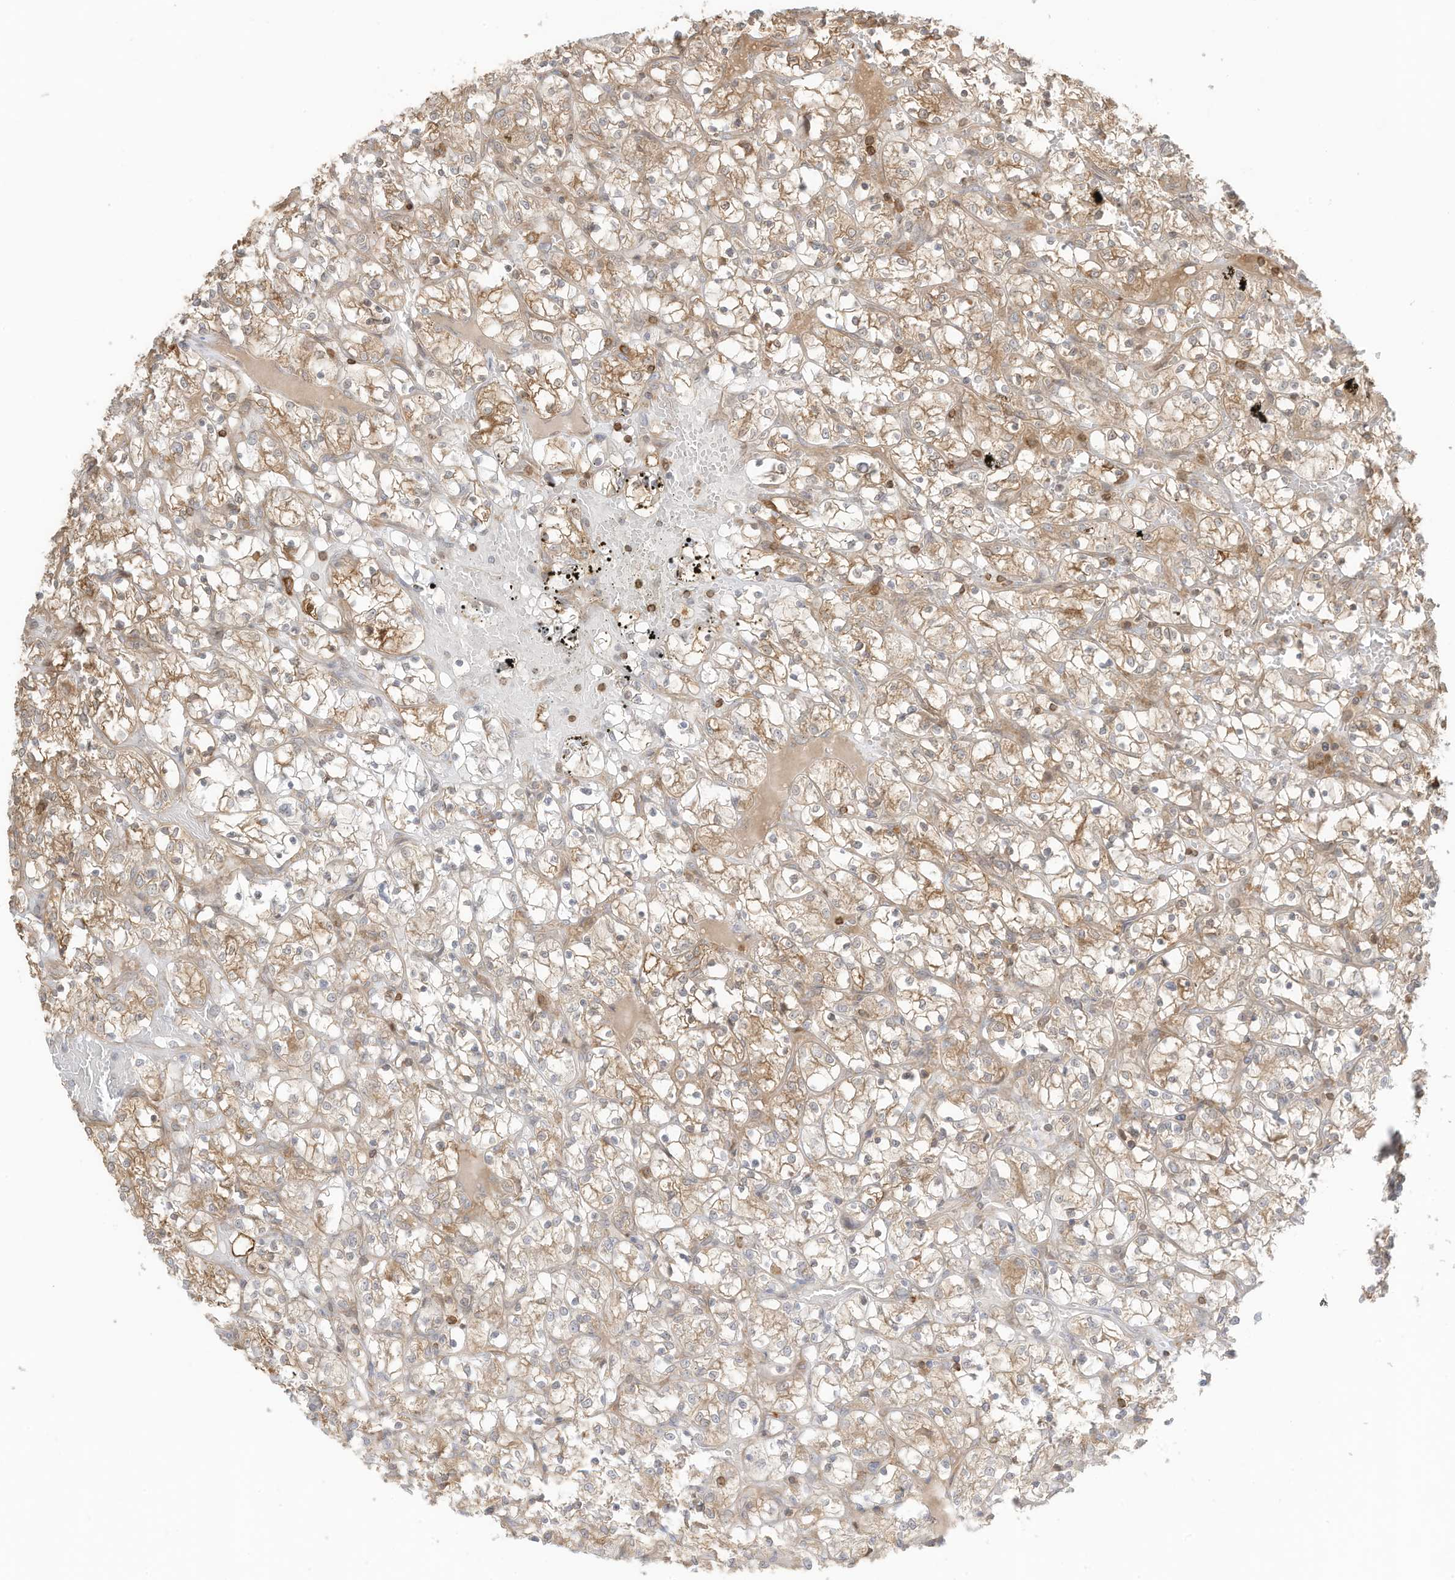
{"staining": {"intensity": "moderate", "quantity": ">75%", "location": "cytoplasmic/membranous"}, "tissue": "renal cancer", "cell_type": "Tumor cells", "image_type": "cancer", "snomed": [{"axis": "morphology", "description": "Adenocarcinoma, NOS"}, {"axis": "topography", "description": "Kidney"}], "caption": "Brown immunohistochemical staining in human renal cancer exhibits moderate cytoplasmic/membranous positivity in about >75% of tumor cells.", "gene": "SLC25A12", "patient": {"sex": "female", "age": 69}}